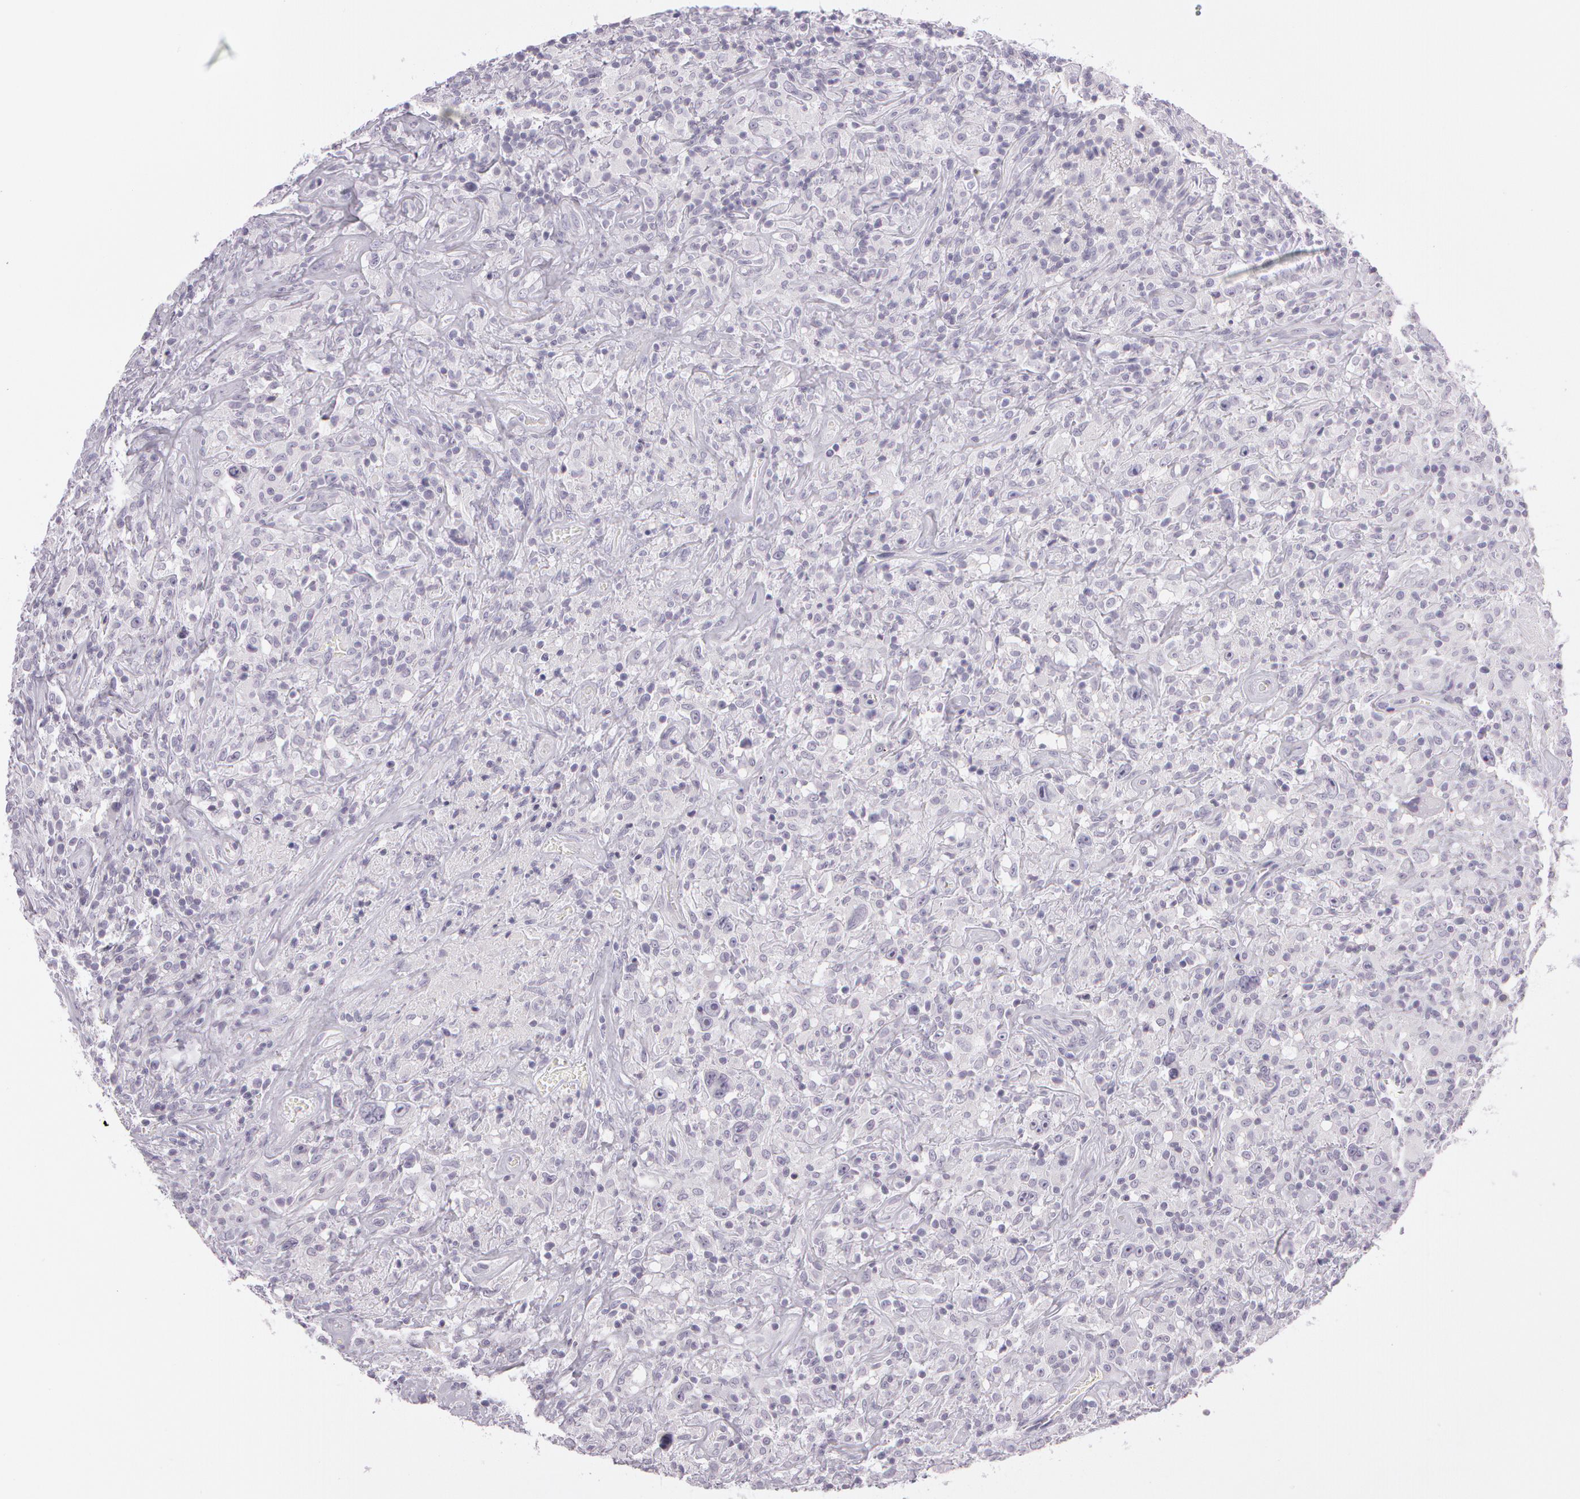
{"staining": {"intensity": "negative", "quantity": "none", "location": "none"}, "tissue": "lymphoma", "cell_type": "Tumor cells", "image_type": "cancer", "snomed": [{"axis": "morphology", "description": "Hodgkin's disease, NOS"}, {"axis": "topography", "description": "Lymph node"}], "caption": "Immunohistochemical staining of Hodgkin's disease demonstrates no significant expression in tumor cells. (DAB (3,3'-diaminobenzidine) immunohistochemistry, high magnification).", "gene": "OTC", "patient": {"sex": "male", "age": 46}}